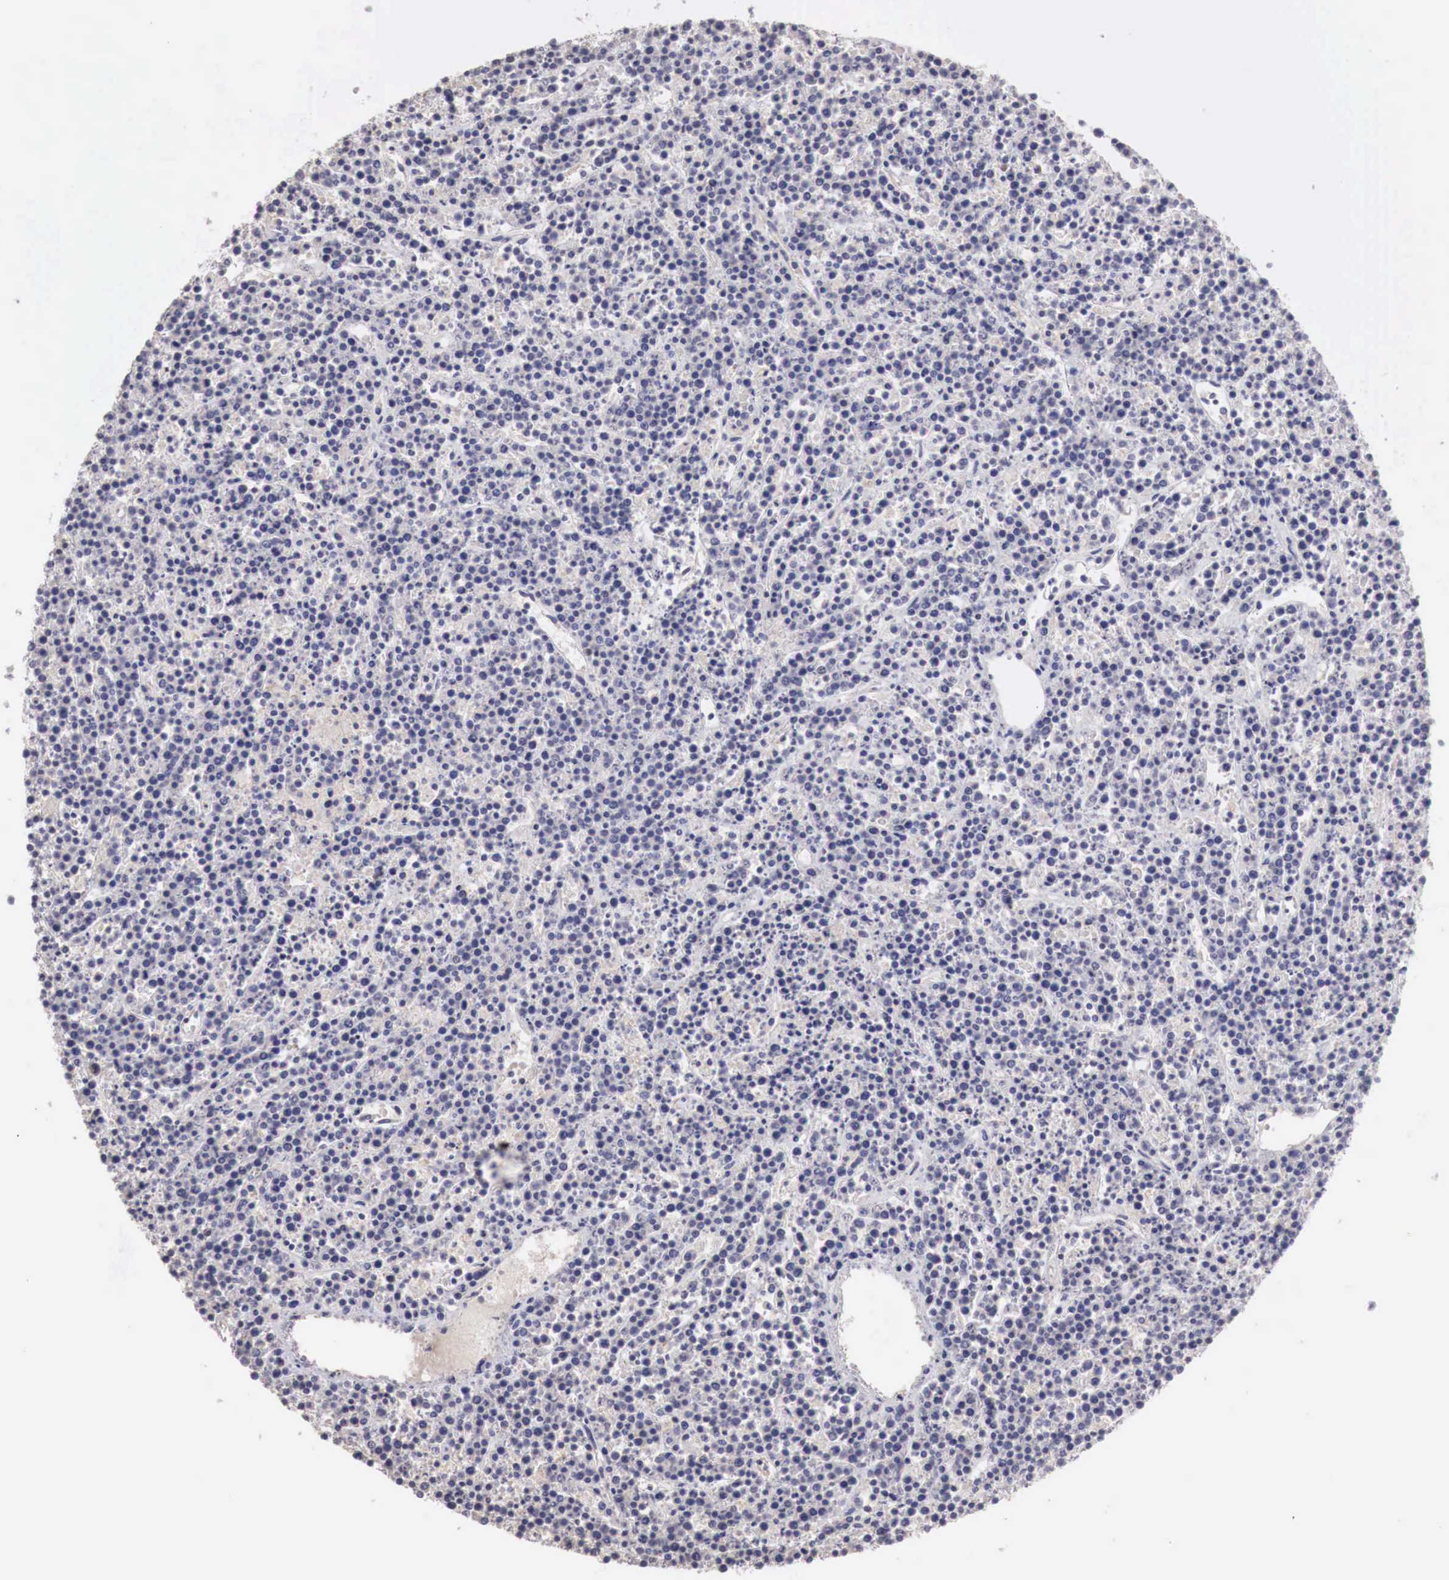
{"staining": {"intensity": "negative", "quantity": "none", "location": "none"}, "tissue": "lymphoma", "cell_type": "Tumor cells", "image_type": "cancer", "snomed": [{"axis": "morphology", "description": "Malignant lymphoma, non-Hodgkin's type, High grade"}, {"axis": "topography", "description": "Ovary"}], "caption": "Immunohistochemistry (IHC) image of lymphoma stained for a protein (brown), which exhibits no staining in tumor cells. The staining is performed using DAB (3,3'-diaminobenzidine) brown chromogen with nuclei counter-stained in using hematoxylin.", "gene": "TBC1D9", "patient": {"sex": "female", "age": 56}}